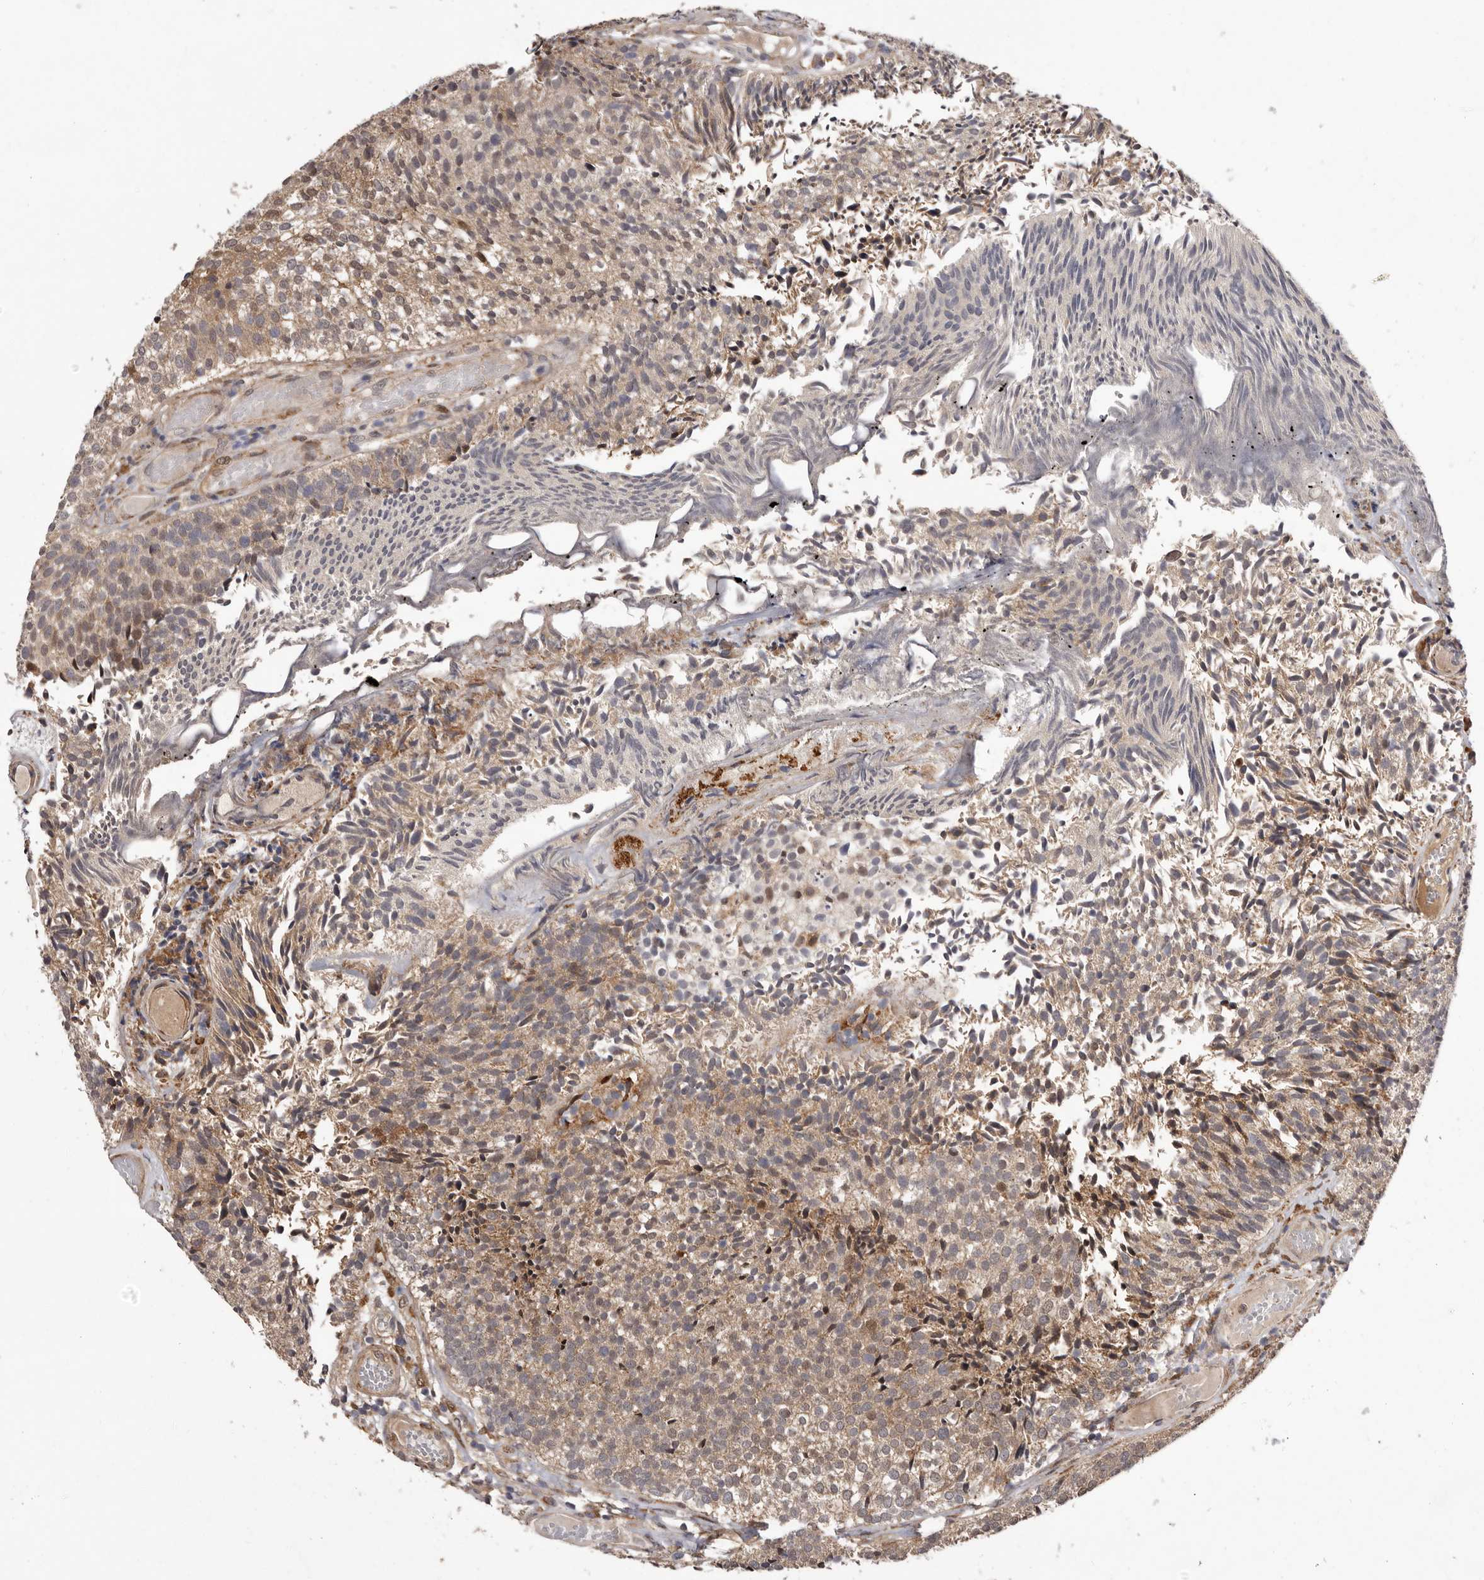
{"staining": {"intensity": "moderate", "quantity": "25%-75%", "location": "cytoplasmic/membranous,nuclear"}, "tissue": "urothelial cancer", "cell_type": "Tumor cells", "image_type": "cancer", "snomed": [{"axis": "morphology", "description": "Urothelial carcinoma, Low grade"}, {"axis": "topography", "description": "Urinary bladder"}], "caption": "Urothelial carcinoma (low-grade) stained with a brown dye exhibits moderate cytoplasmic/membranous and nuclear positive staining in about 25%-75% of tumor cells.", "gene": "RRM2B", "patient": {"sex": "male", "age": 86}}